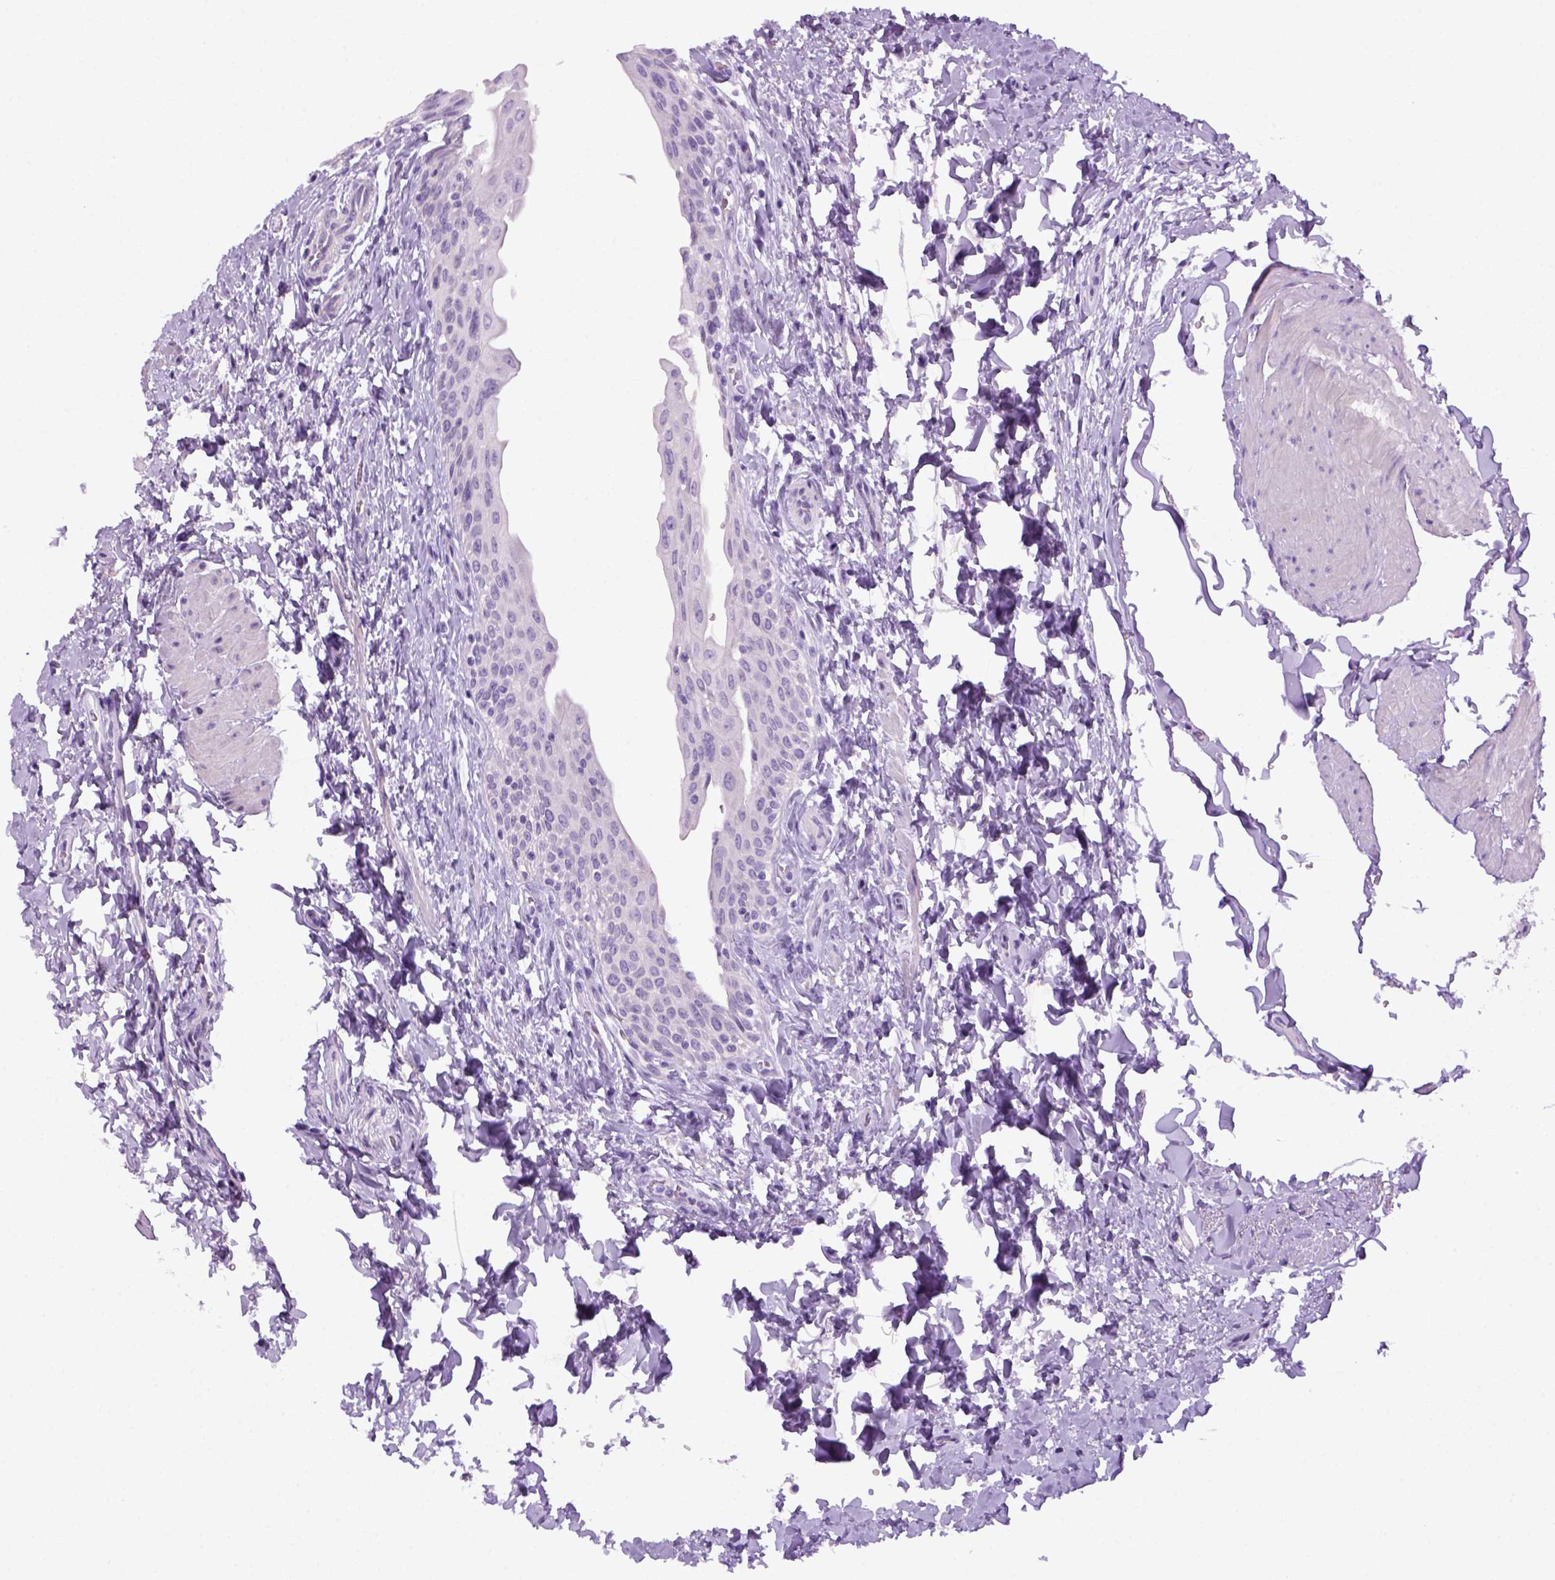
{"staining": {"intensity": "negative", "quantity": "none", "location": "none"}, "tissue": "urinary bladder", "cell_type": "Urothelial cells", "image_type": "normal", "snomed": [{"axis": "morphology", "description": "Normal tissue, NOS"}, {"axis": "topography", "description": "Urinary bladder"}], "caption": "High power microscopy image of an immunohistochemistry (IHC) micrograph of benign urinary bladder, revealing no significant expression in urothelial cells. (Stains: DAB immunohistochemistry (IHC) with hematoxylin counter stain, Microscopy: brightfield microscopy at high magnification).", "gene": "DNAH11", "patient": {"sex": "male", "age": 56}}